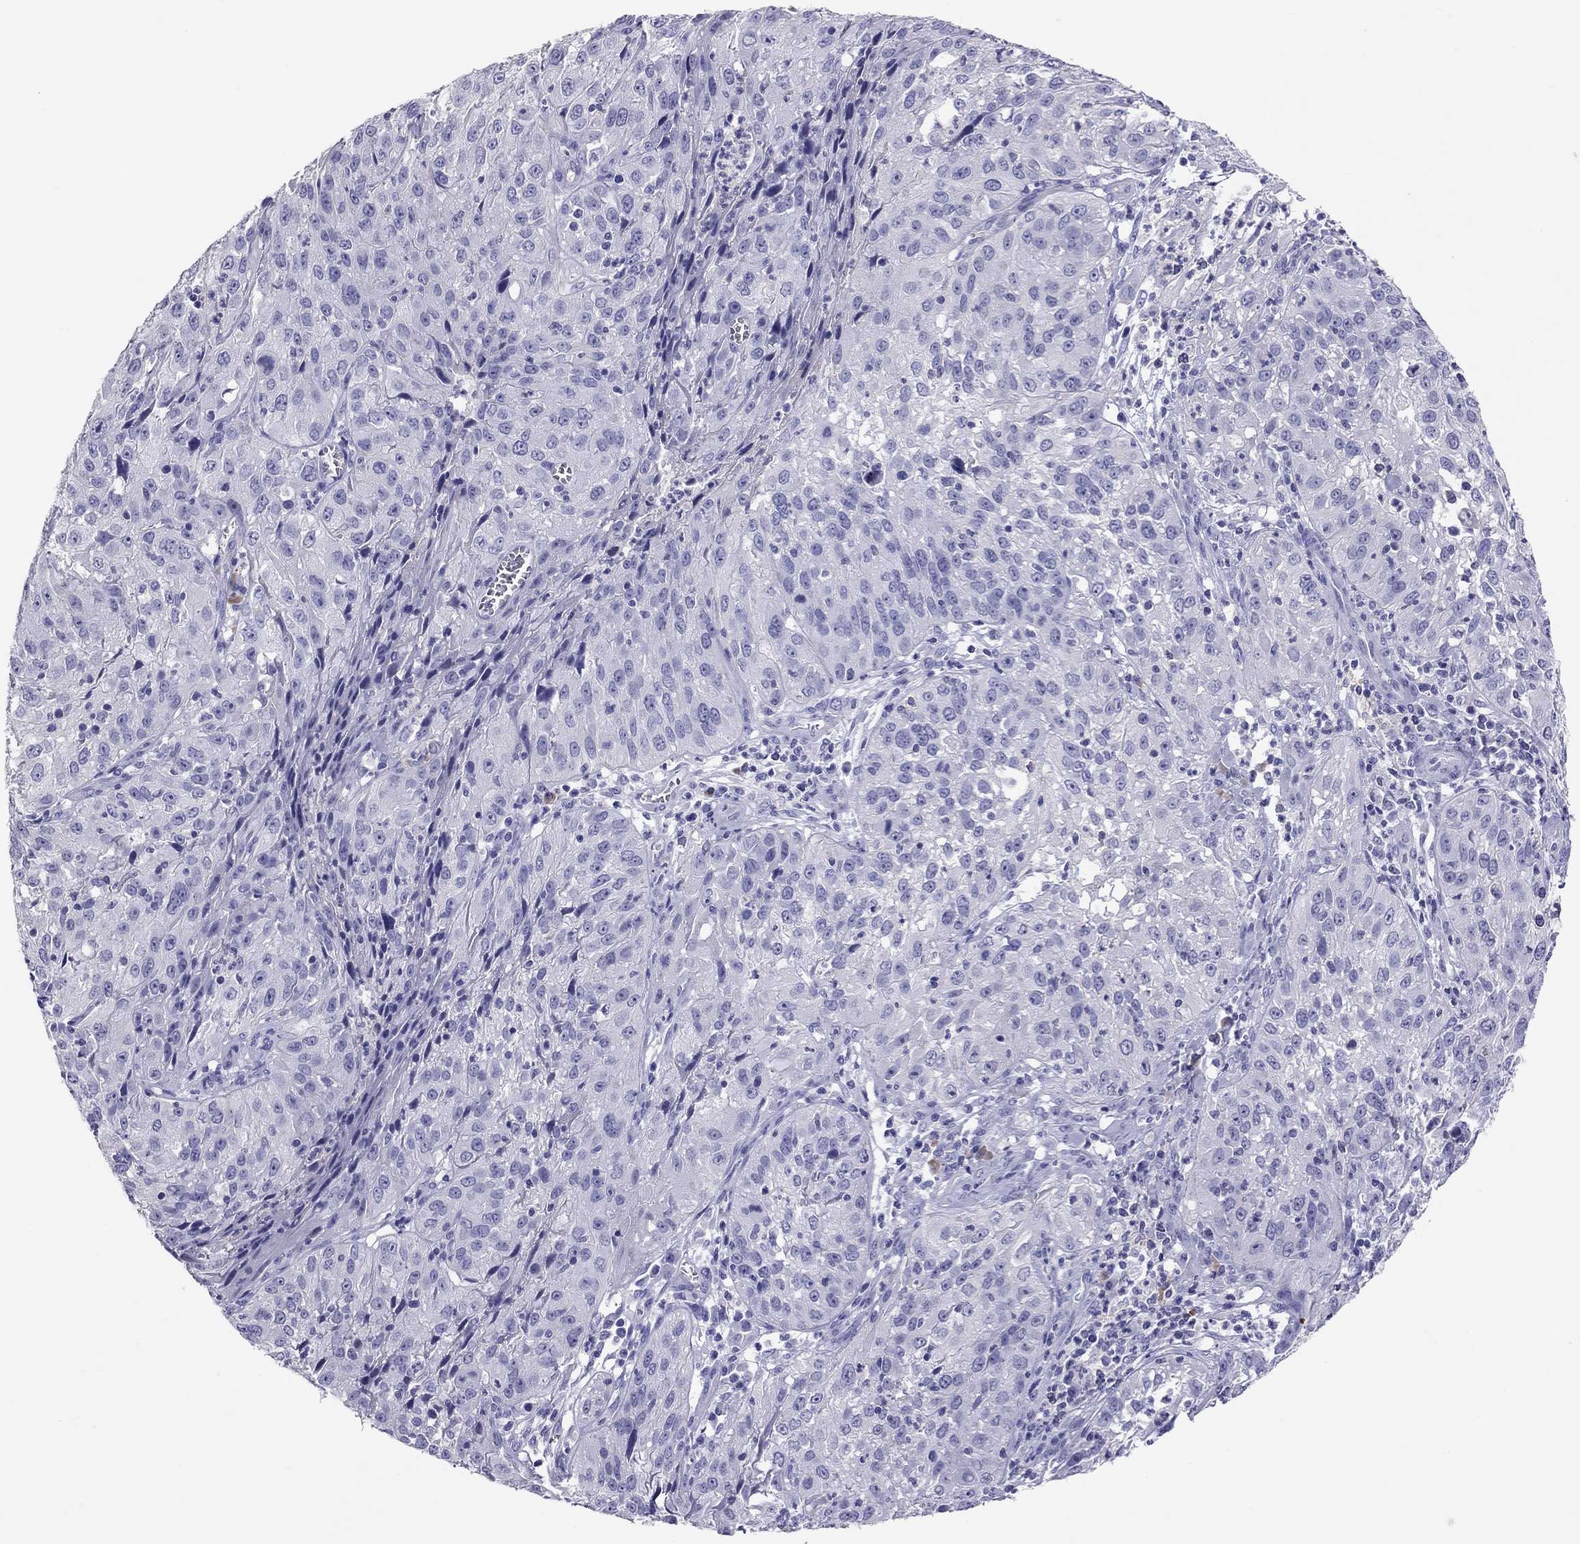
{"staining": {"intensity": "negative", "quantity": "none", "location": "none"}, "tissue": "cervical cancer", "cell_type": "Tumor cells", "image_type": "cancer", "snomed": [{"axis": "morphology", "description": "Squamous cell carcinoma, NOS"}, {"axis": "topography", "description": "Cervix"}], "caption": "The IHC photomicrograph has no significant expression in tumor cells of squamous cell carcinoma (cervical) tissue.", "gene": "CALHM1", "patient": {"sex": "female", "age": 32}}